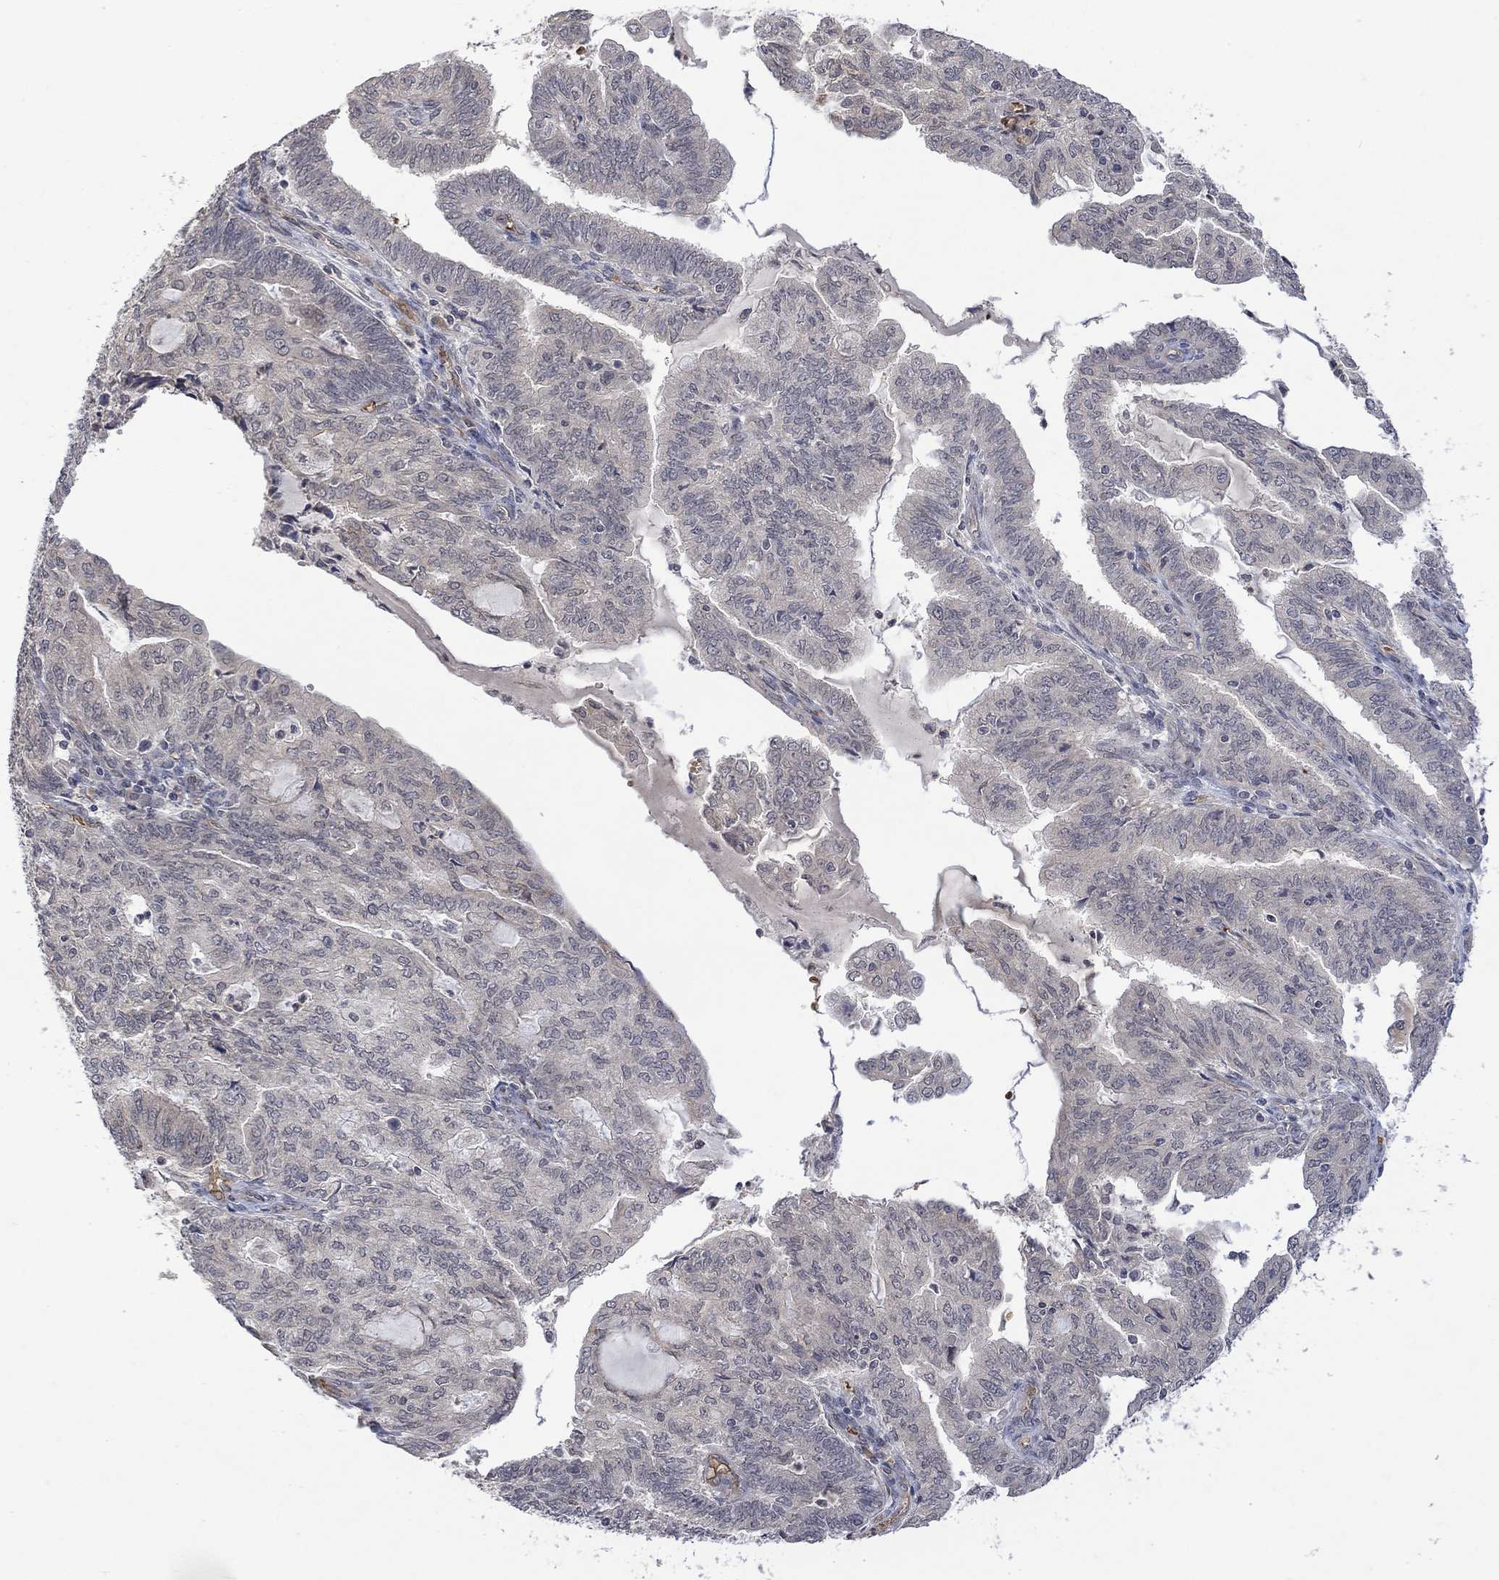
{"staining": {"intensity": "negative", "quantity": "none", "location": "none"}, "tissue": "endometrial cancer", "cell_type": "Tumor cells", "image_type": "cancer", "snomed": [{"axis": "morphology", "description": "Adenocarcinoma, NOS"}, {"axis": "topography", "description": "Endometrium"}], "caption": "Immunohistochemical staining of adenocarcinoma (endometrial) displays no significant staining in tumor cells.", "gene": "GRIN2D", "patient": {"sex": "female", "age": 82}}